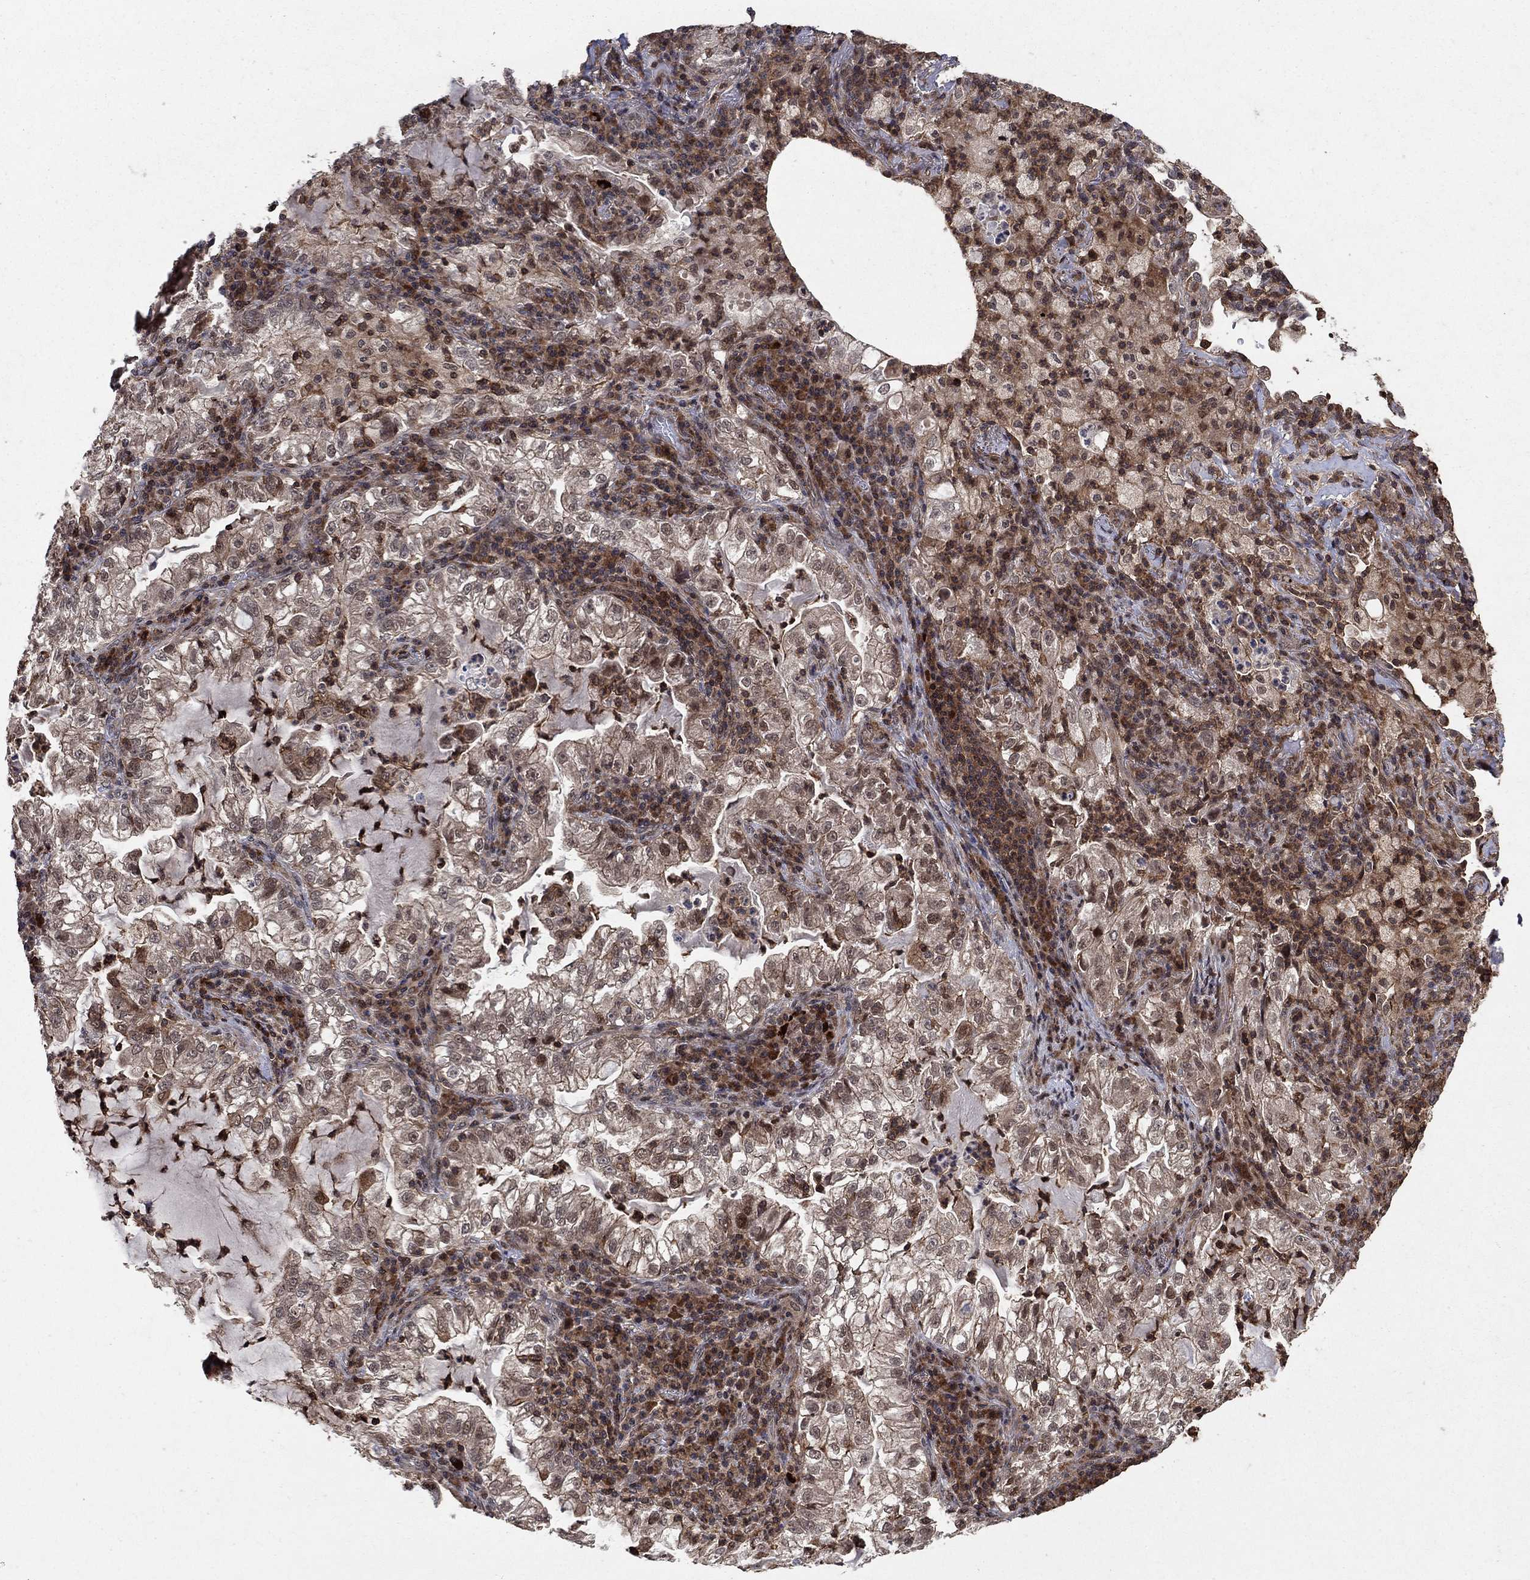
{"staining": {"intensity": "moderate", "quantity": "<25%", "location": "nuclear"}, "tissue": "lung cancer", "cell_type": "Tumor cells", "image_type": "cancer", "snomed": [{"axis": "morphology", "description": "Adenocarcinoma, NOS"}, {"axis": "topography", "description": "Lung"}], "caption": "Immunohistochemical staining of human lung cancer (adenocarcinoma) displays low levels of moderate nuclear positivity in about <25% of tumor cells.", "gene": "CCDC66", "patient": {"sex": "female", "age": 73}}